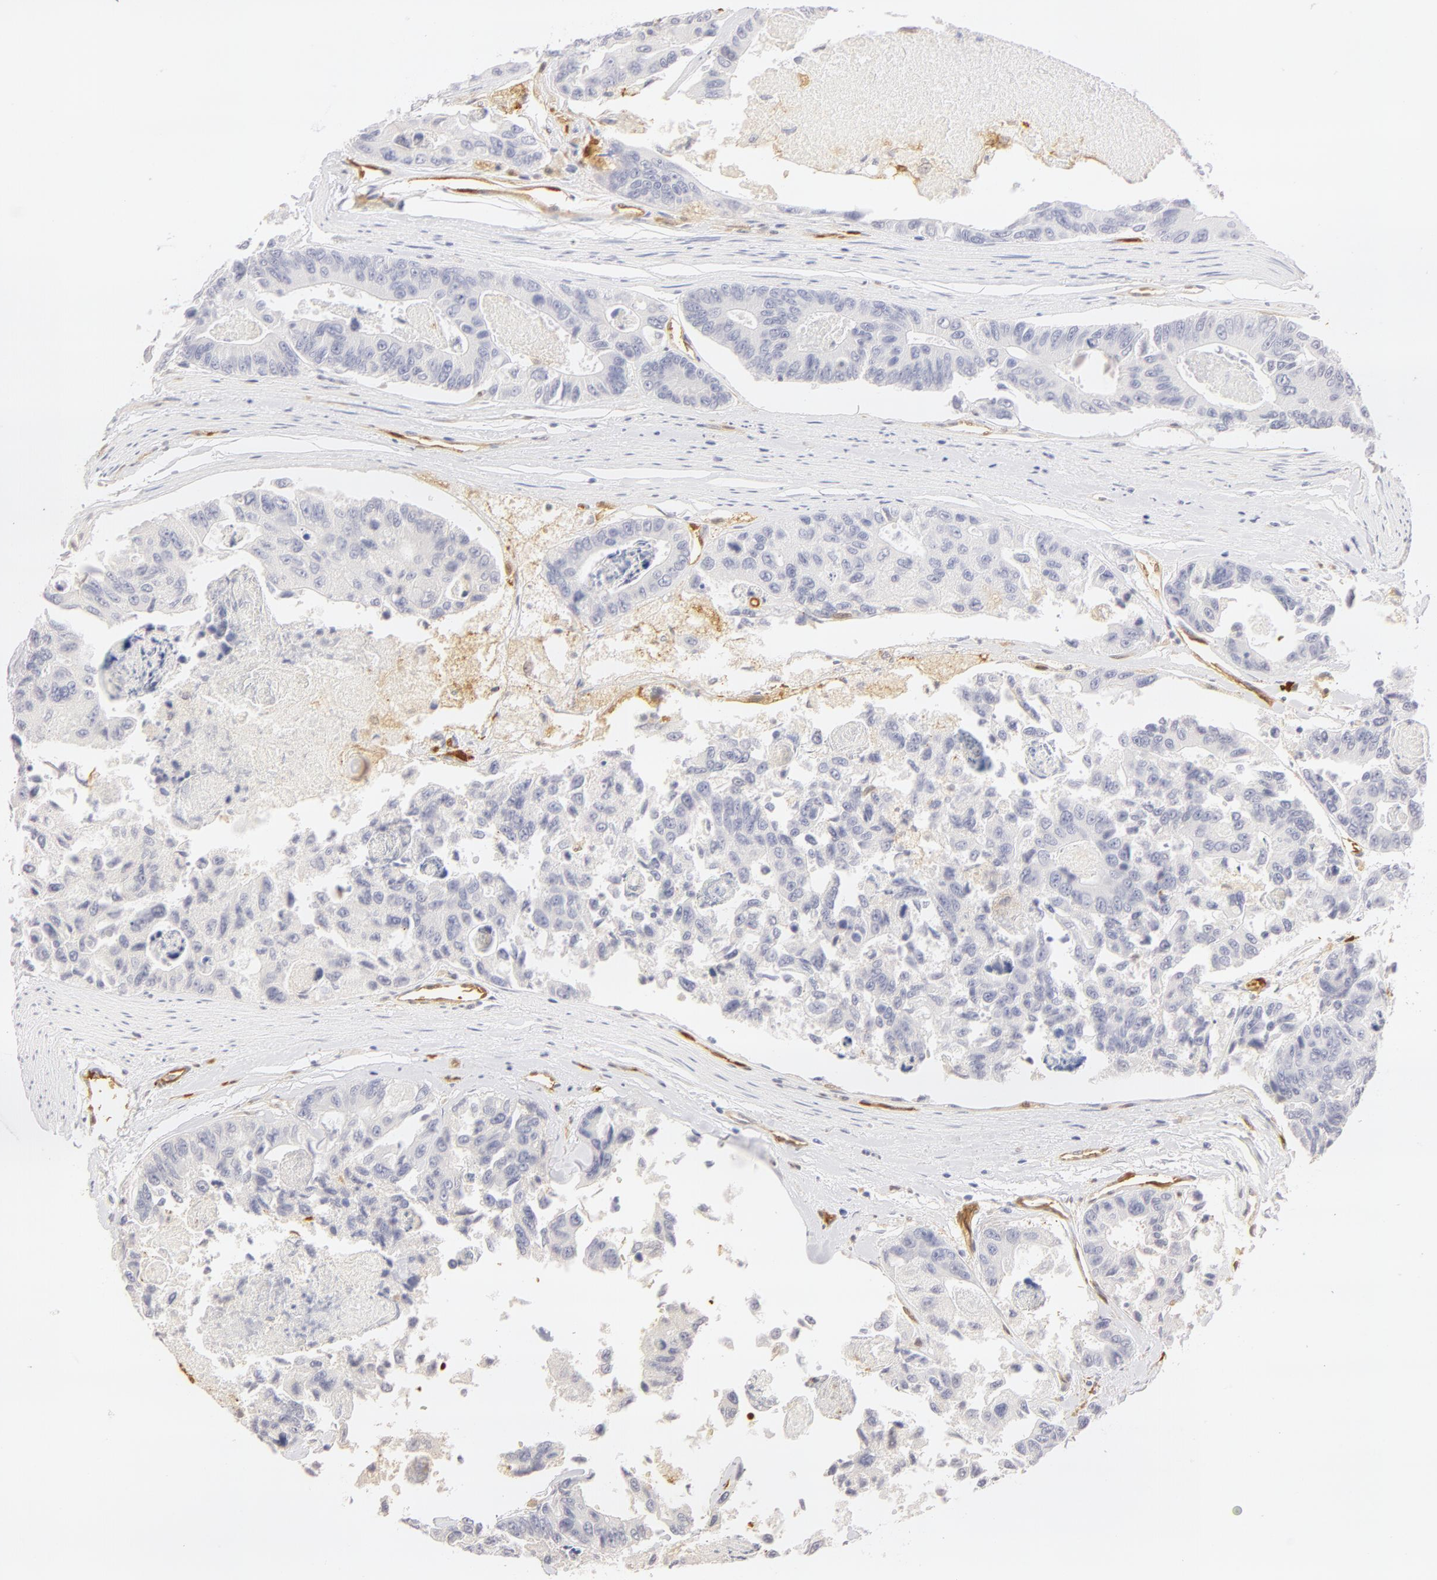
{"staining": {"intensity": "negative", "quantity": "none", "location": "none"}, "tissue": "colorectal cancer", "cell_type": "Tumor cells", "image_type": "cancer", "snomed": [{"axis": "morphology", "description": "Adenocarcinoma, NOS"}, {"axis": "topography", "description": "Colon"}], "caption": "Tumor cells are negative for brown protein staining in adenocarcinoma (colorectal). (Immunohistochemistry (ihc), brightfield microscopy, high magnification).", "gene": "CA2", "patient": {"sex": "female", "age": 86}}